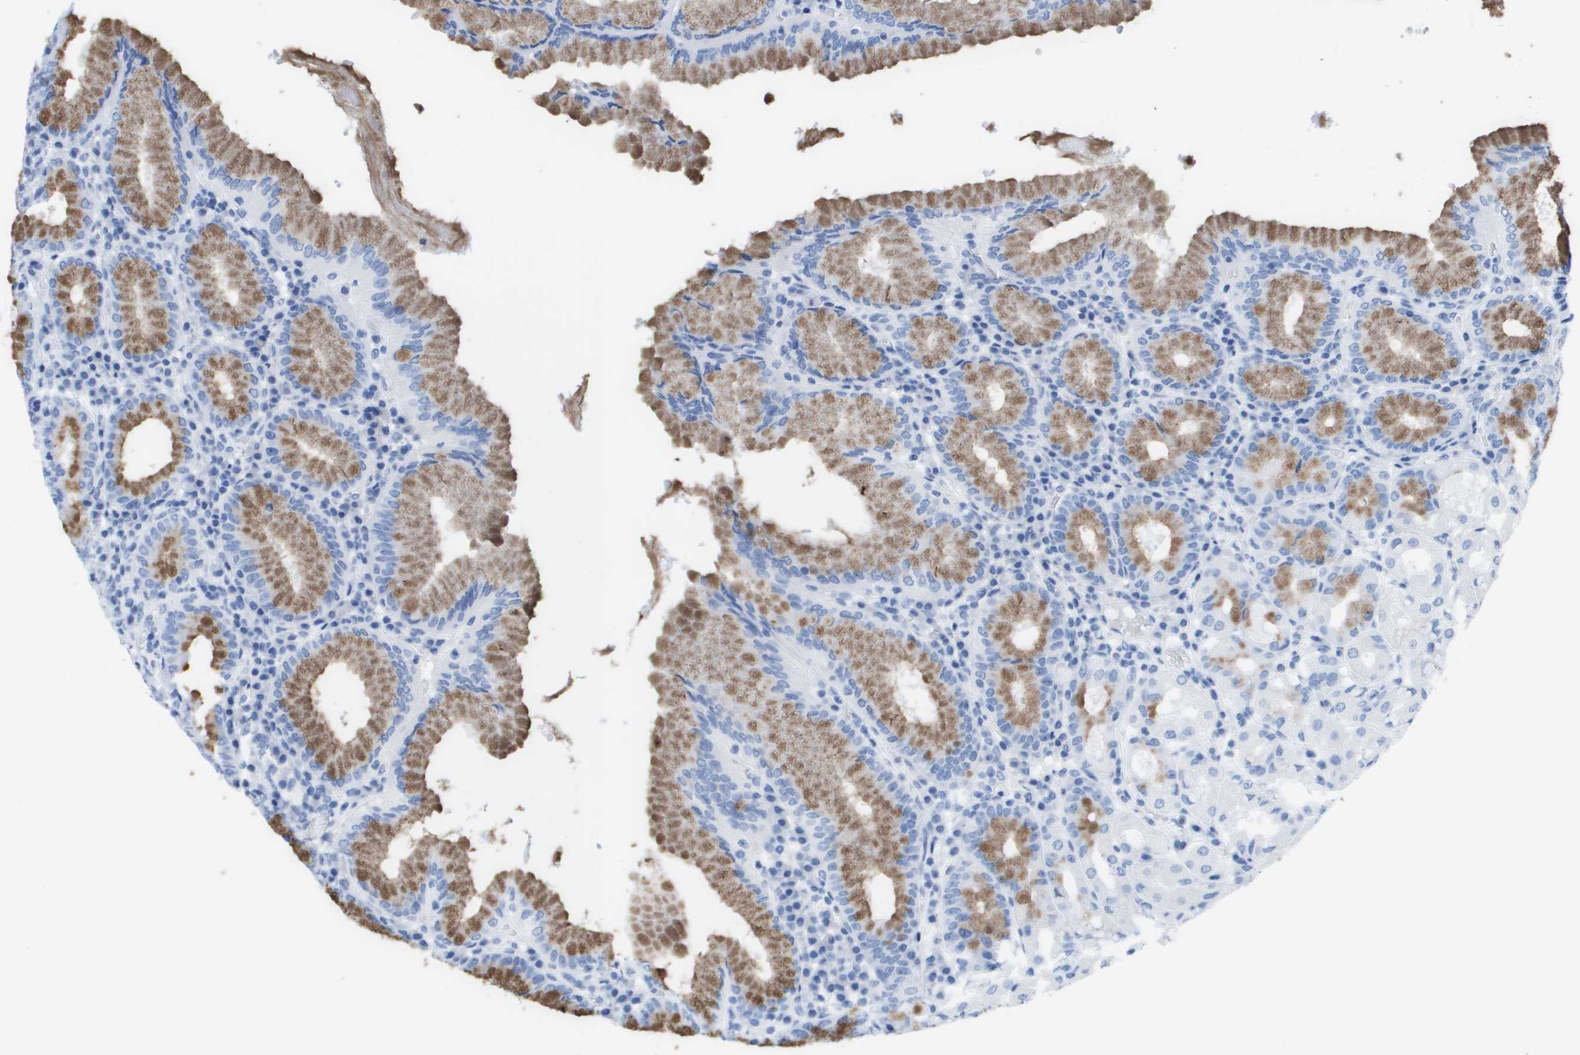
{"staining": {"intensity": "moderate", "quantity": ">75%", "location": "cytoplasmic/membranous"}, "tissue": "stomach", "cell_type": "Glandular cells", "image_type": "normal", "snomed": [{"axis": "morphology", "description": "Normal tissue, NOS"}, {"axis": "topography", "description": "Stomach"}, {"axis": "topography", "description": "Stomach, lower"}], "caption": "Protein analysis of unremarkable stomach demonstrates moderate cytoplasmic/membranous expression in approximately >75% of glandular cells.", "gene": "KCNA3", "patient": {"sex": "female", "age": 56}}